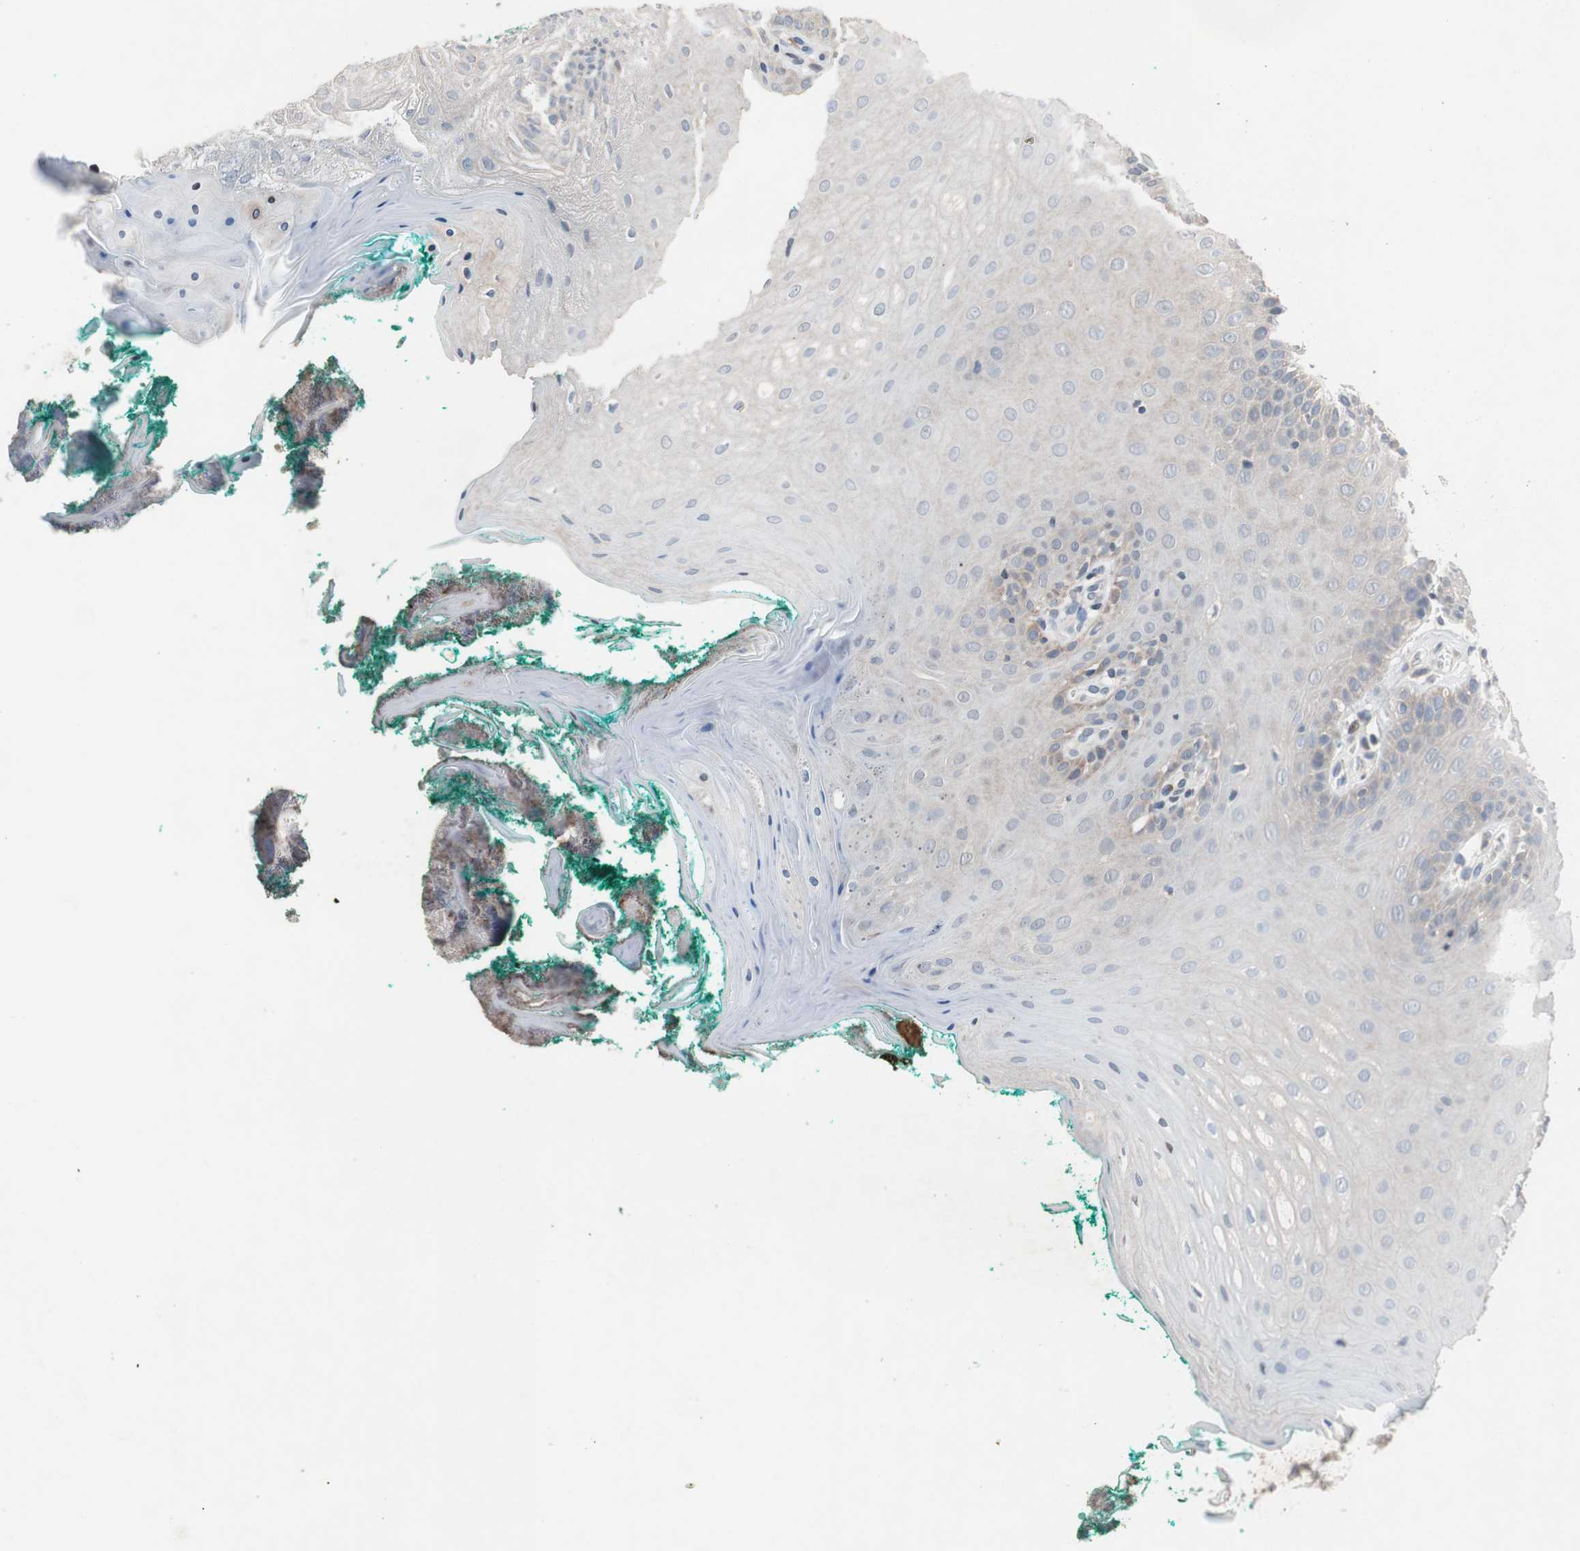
{"staining": {"intensity": "weak", "quantity": "25%-75%", "location": "cytoplasmic/membranous"}, "tissue": "oral mucosa", "cell_type": "Squamous epithelial cells", "image_type": "normal", "snomed": [{"axis": "morphology", "description": "Normal tissue, NOS"}, {"axis": "topography", "description": "Skeletal muscle"}, {"axis": "topography", "description": "Oral tissue"}], "caption": "Oral mucosa stained with DAB (3,3'-diaminobenzidine) IHC shows low levels of weak cytoplasmic/membranous staining in about 25%-75% of squamous epithelial cells. Nuclei are stained in blue.", "gene": "MUTYH", "patient": {"sex": "male", "age": 58}}